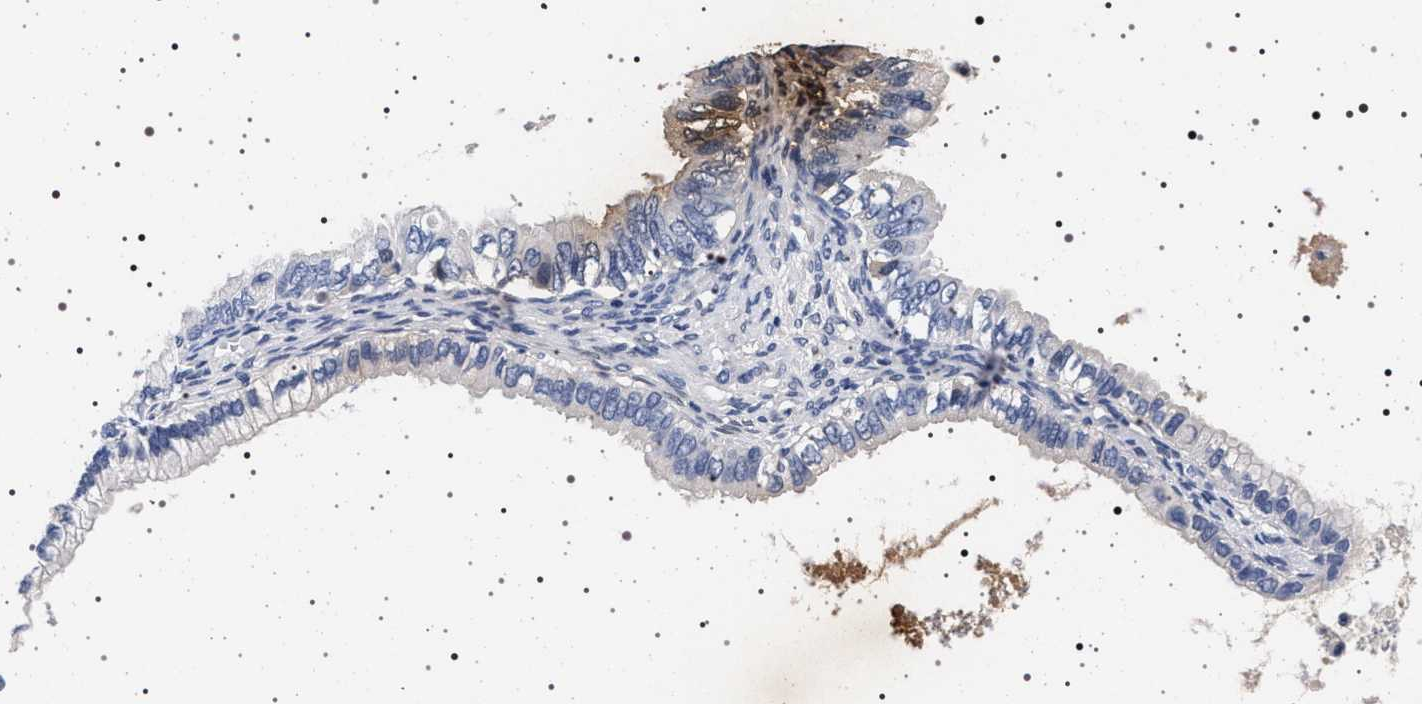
{"staining": {"intensity": "negative", "quantity": "none", "location": "none"}, "tissue": "ovarian cancer", "cell_type": "Tumor cells", "image_type": "cancer", "snomed": [{"axis": "morphology", "description": "Cystadenocarcinoma, mucinous, NOS"}, {"axis": "topography", "description": "Ovary"}], "caption": "Ovarian mucinous cystadenocarcinoma was stained to show a protein in brown. There is no significant staining in tumor cells.", "gene": "MAPK10", "patient": {"sex": "female", "age": 80}}